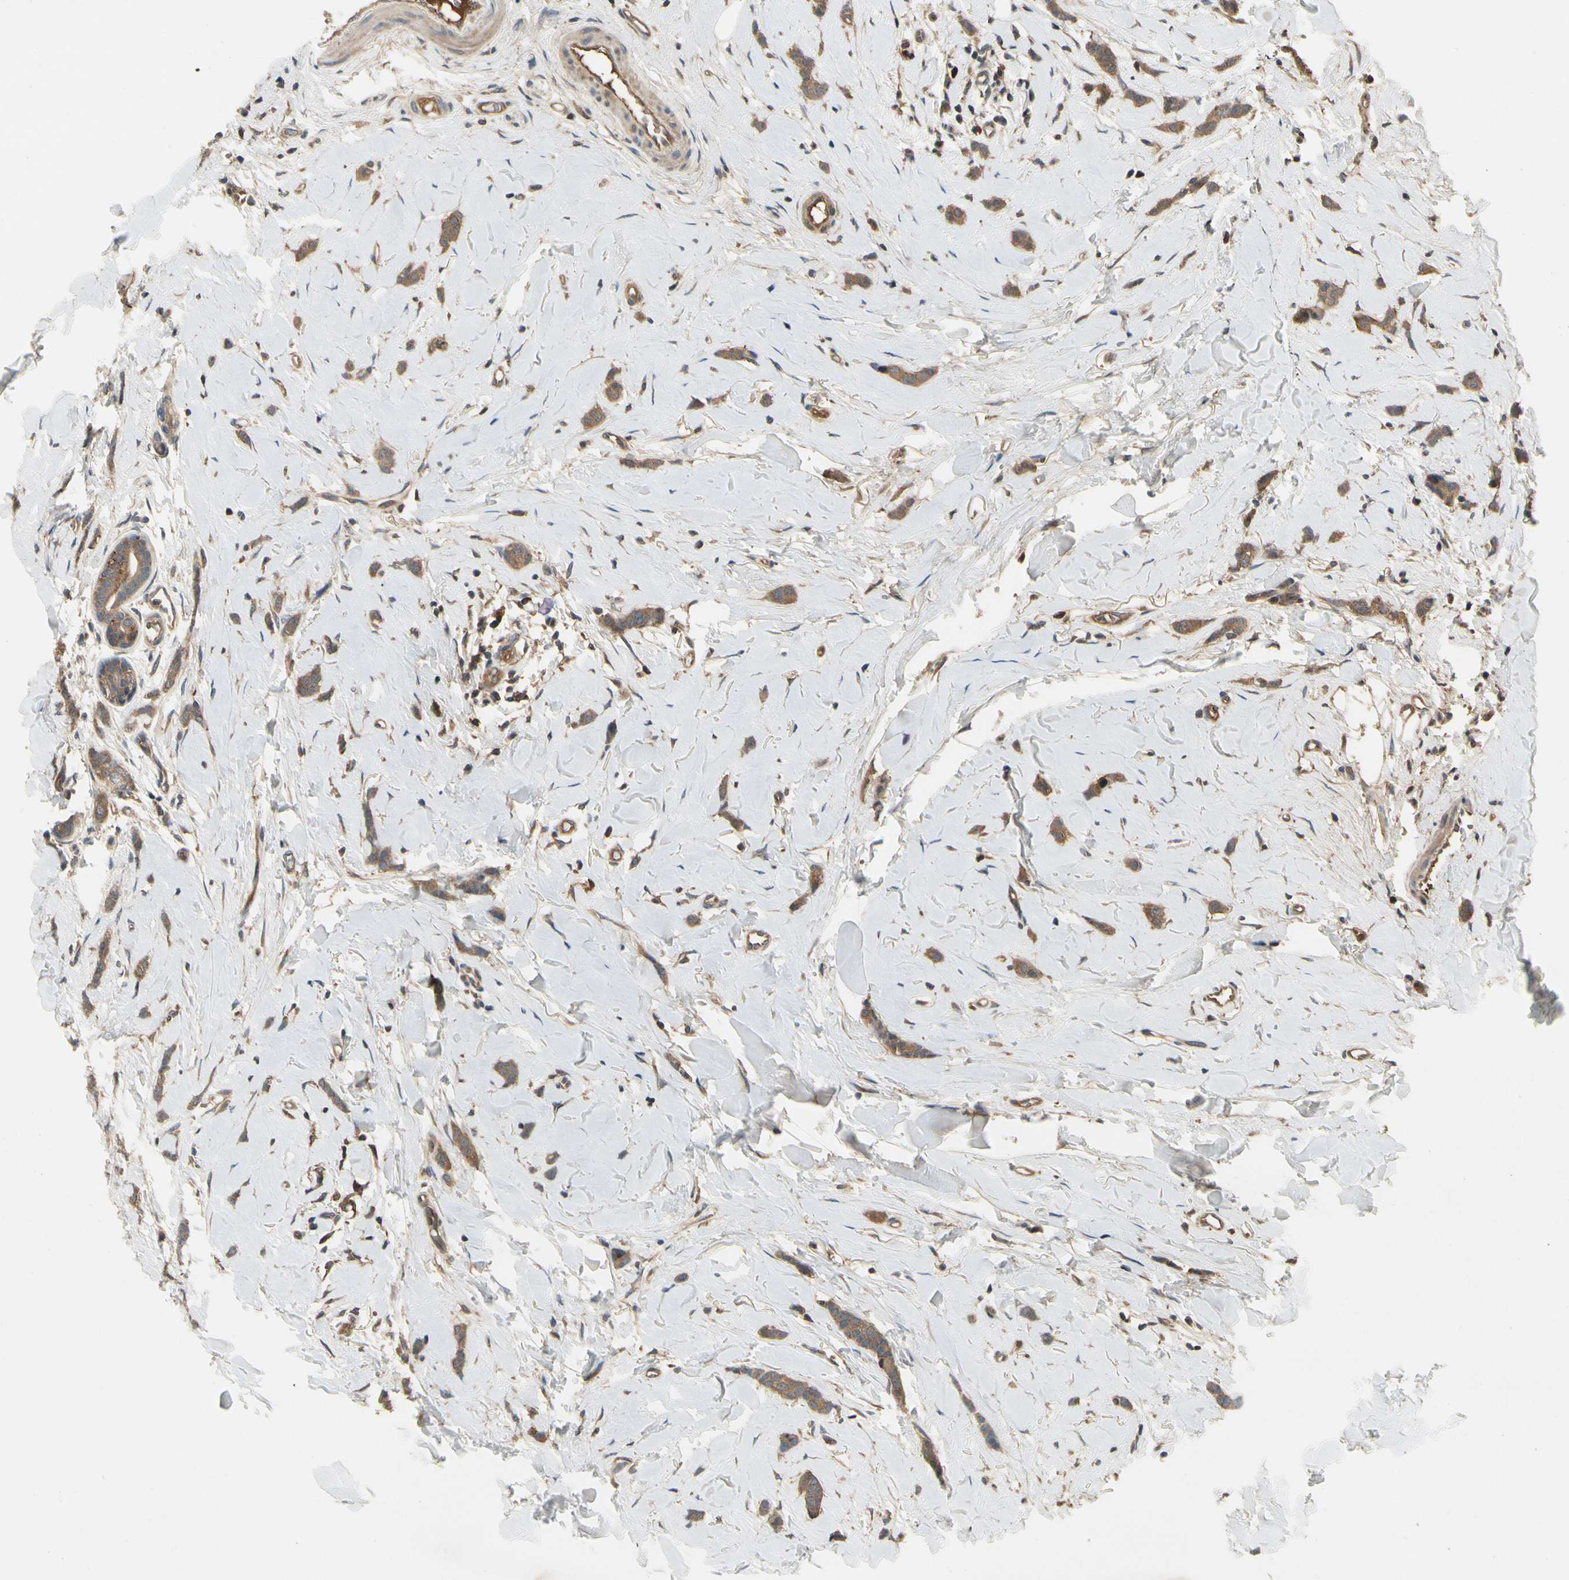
{"staining": {"intensity": "moderate", "quantity": ">75%", "location": "cytoplasmic/membranous"}, "tissue": "breast cancer", "cell_type": "Tumor cells", "image_type": "cancer", "snomed": [{"axis": "morphology", "description": "Lobular carcinoma"}, {"axis": "topography", "description": "Skin"}, {"axis": "topography", "description": "Breast"}], "caption": "The photomicrograph displays immunohistochemical staining of breast cancer (lobular carcinoma). There is moderate cytoplasmic/membranous expression is seen in approximately >75% of tumor cells. (brown staining indicates protein expression, while blue staining denotes nuclei).", "gene": "RNF14", "patient": {"sex": "female", "age": 46}}